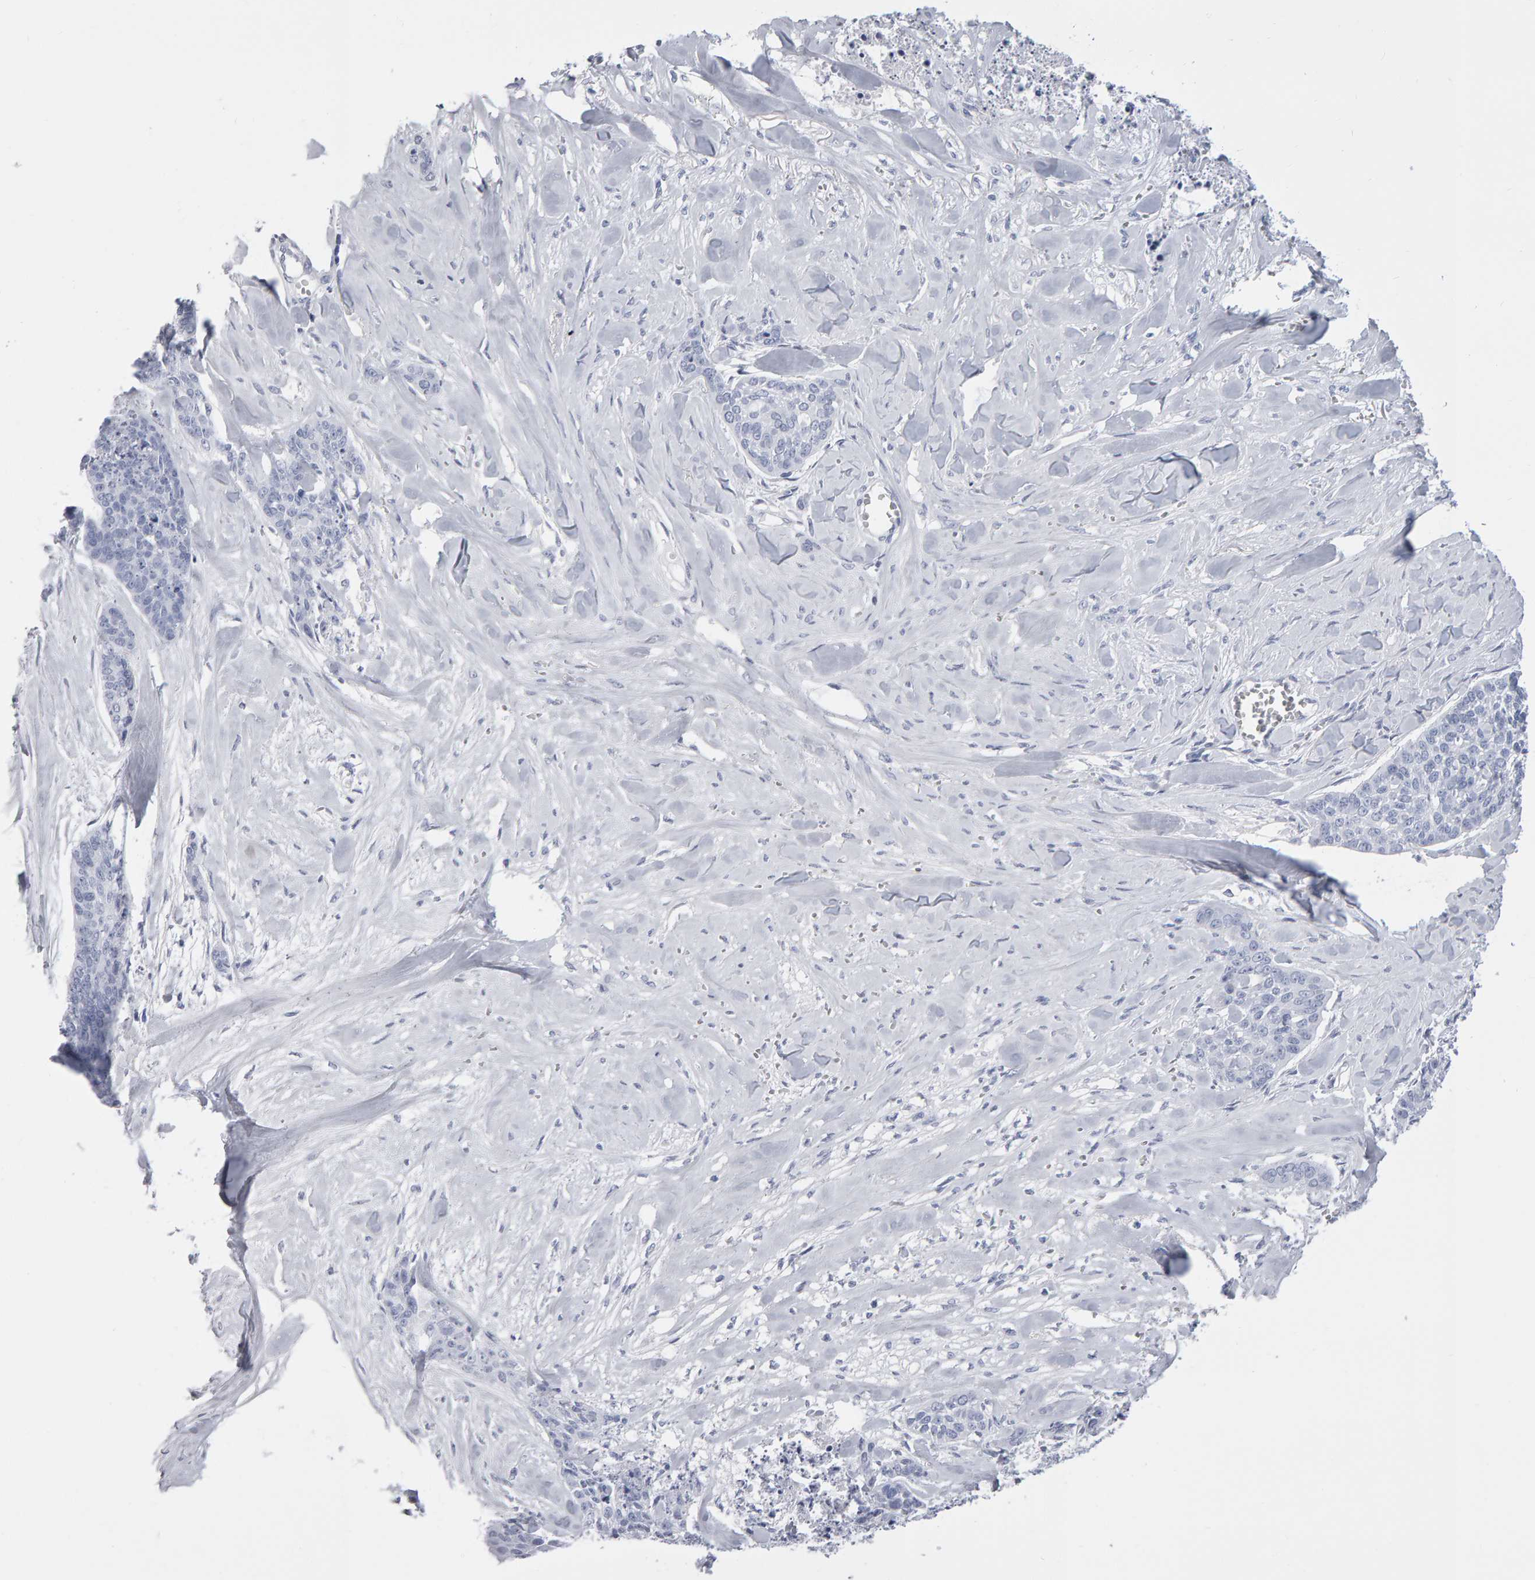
{"staining": {"intensity": "negative", "quantity": "none", "location": "none"}, "tissue": "skin cancer", "cell_type": "Tumor cells", "image_type": "cancer", "snomed": [{"axis": "morphology", "description": "Basal cell carcinoma"}, {"axis": "topography", "description": "Skin"}], "caption": "The micrograph reveals no staining of tumor cells in skin cancer.", "gene": "NCDN", "patient": {"sex": "female", "age": 64}}